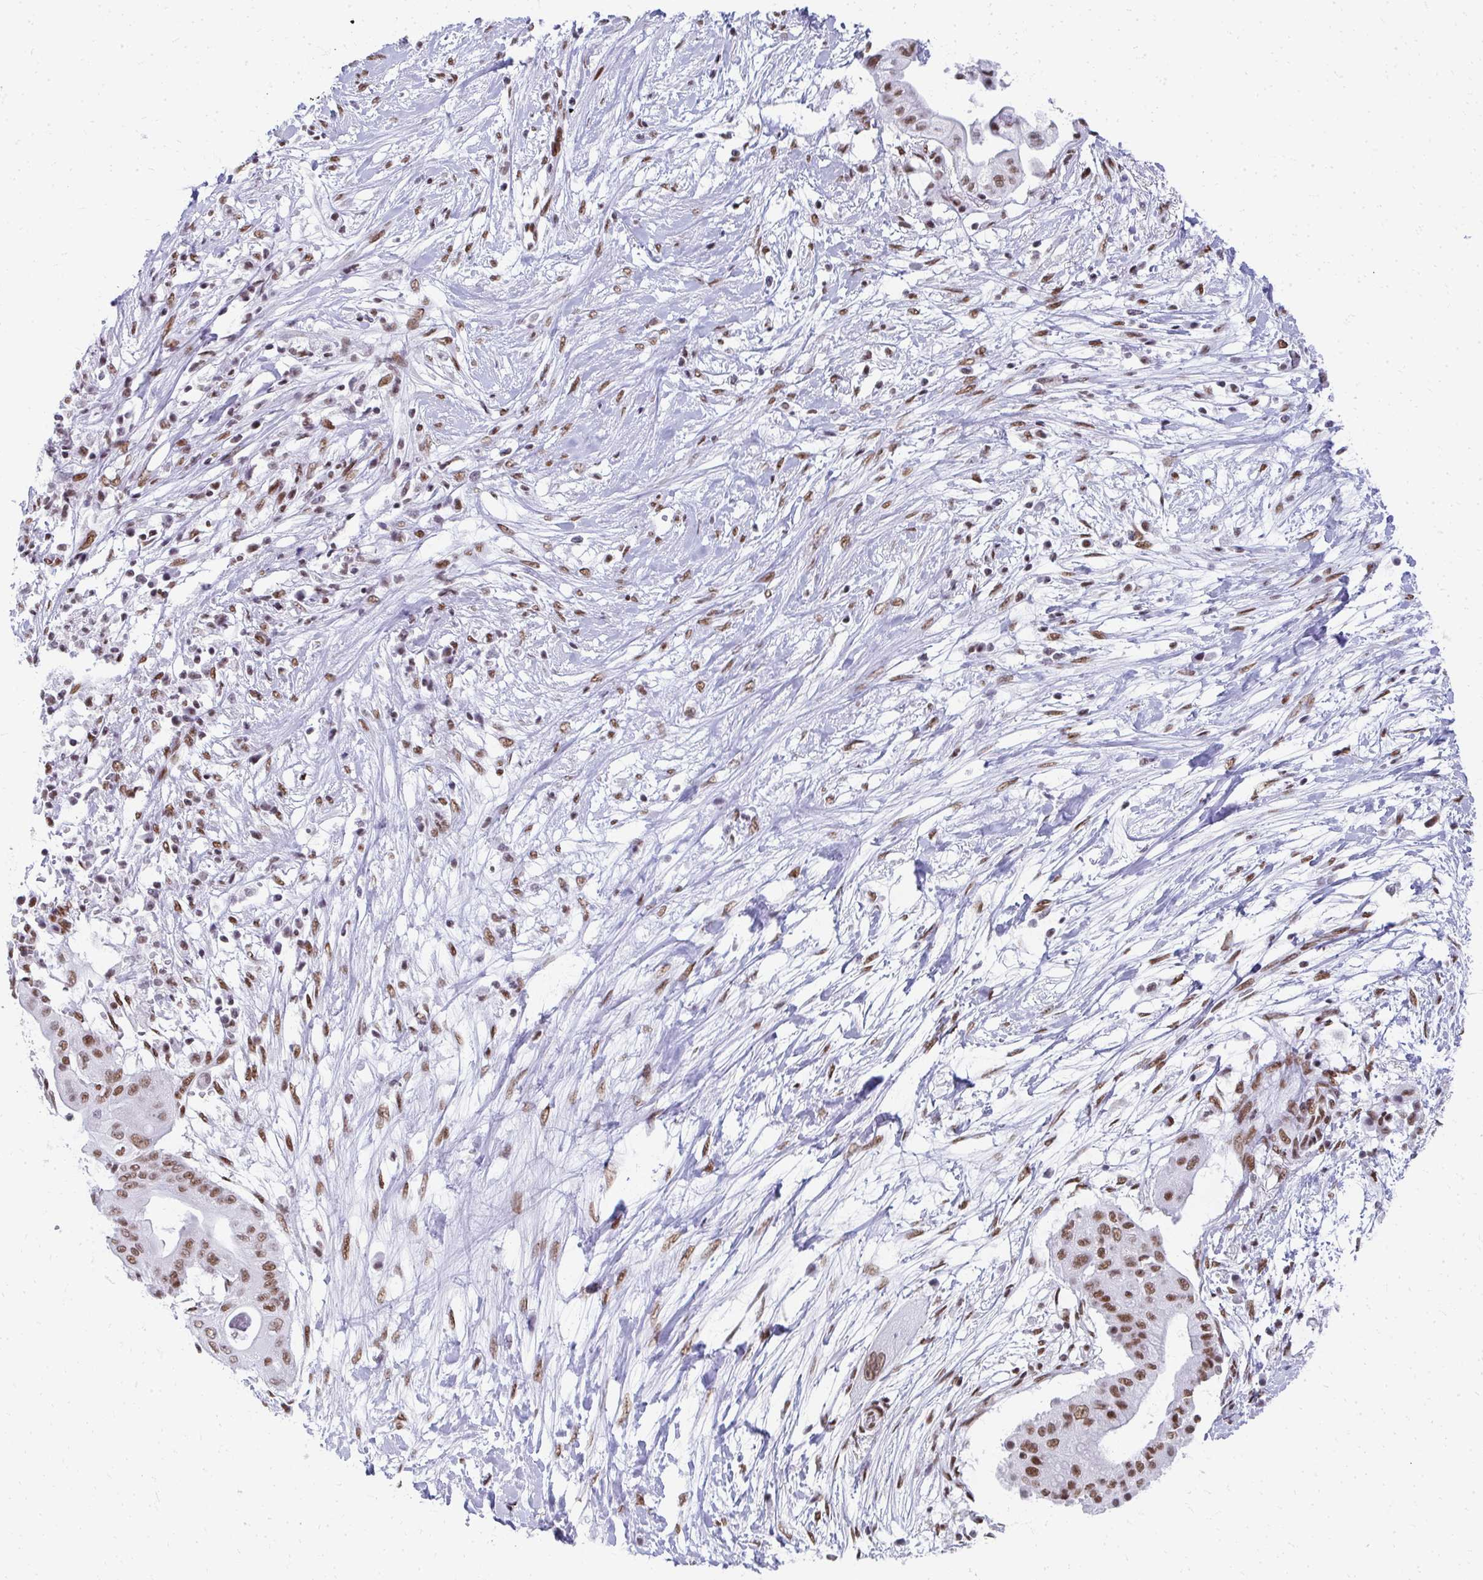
{"staining": {"intensity": "moderate", "quantity": ">75%", "location": "nuclear"}, "tissue": "pancreatic cancer", "cell_type": "Tumor cells", "image_type": "cancer", "snomed": [{"axis": "morphology", "description": "Adenocarcinoma, NOS"}, {"axis": "topography", "description": "Pancreas"}], "caption": "Protein staining of pancreatic cancer tissue demonstrates moderate nuclear positivity in about >75% of tumor cells.", "gene": "CREBBP", "patient": {"sex": "male", "age": 68}}